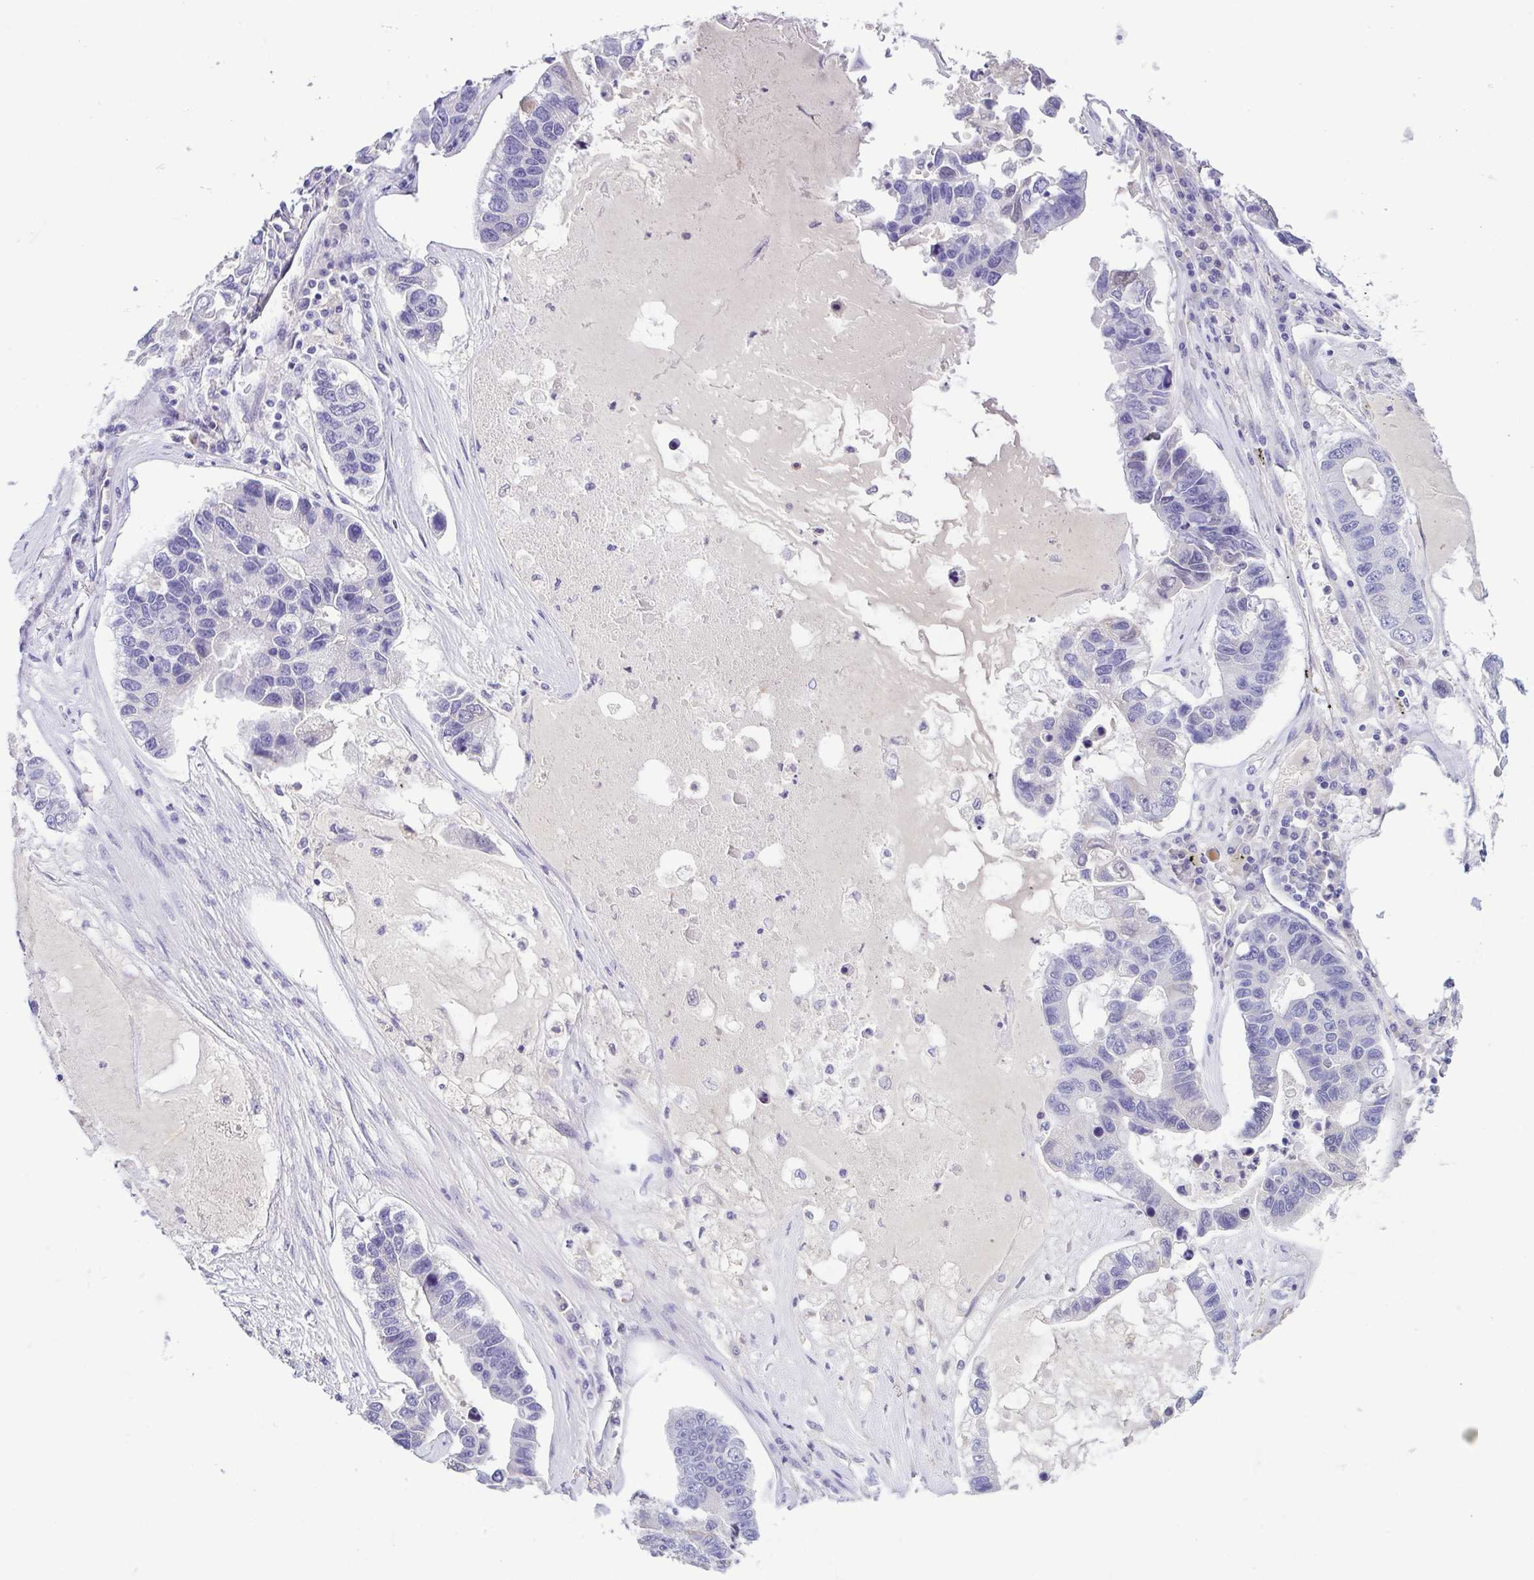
{"staining": {"intensity": "negative", "quantity": "none", "location": "none"}, "tissue": "lung cancer", "cell_type": "Tumor cells", "image_type": "cancer", "snomed": [{"axis": "morphology", "description": "Adenocarcinoma, NOS"}, {"axis": "topography", "description": "Bronchus"}, {"axis": "topography", "description": "Lung"}], "caption": "Tumor cells are negative for brown protein staining in lung cancer.", "gene": "A1BG", "patient": {"sex": "female", "age": 51}}